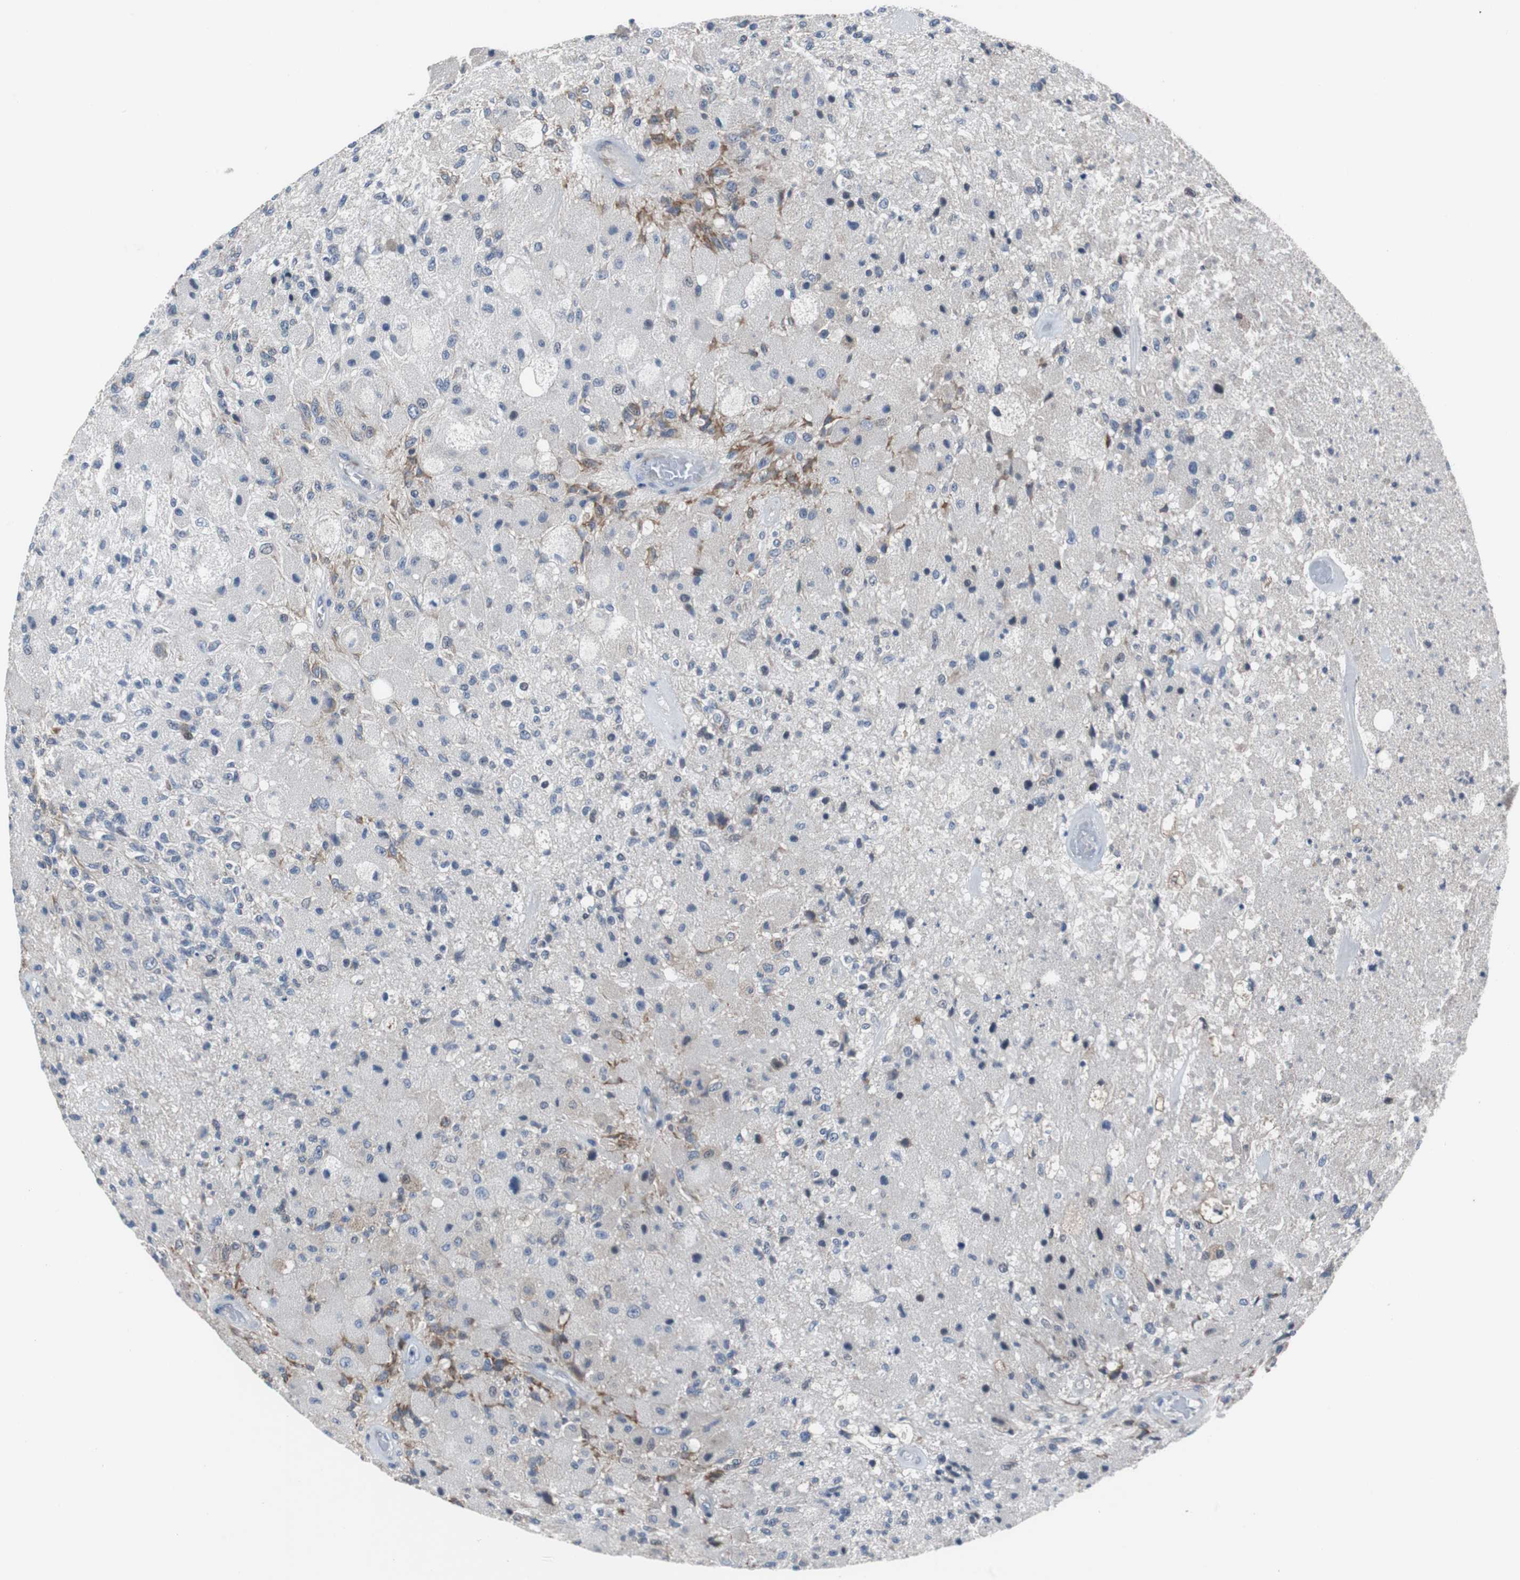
{"staining": {"intensity": "weak", "quantity": "<25%", "location": "cytoplasmic/membranous"}, "tissue": "glioma", "cell_type": "Tumor cells", "image_type": "cancer", "snomed": [{"axis": "morphology", "description": "Normal tissue, NOS"}, {"axis": "morphology", "description": "Glioma, malignant, High grade"}, {"axis": "topography", "description": "Cerebral cortex"}], "caption": "There is no significant staining in tumor cells of high-grade glioma (malignant). The staining was performed using DAB (3,3'-diaminobenzidine) to visualize the protein expression in brown, while the nuclei were stained in blue with hematoxylin (Magnification: 20x).", "gene": "TP63", "patient": {"sex": "male", "age": 77}}